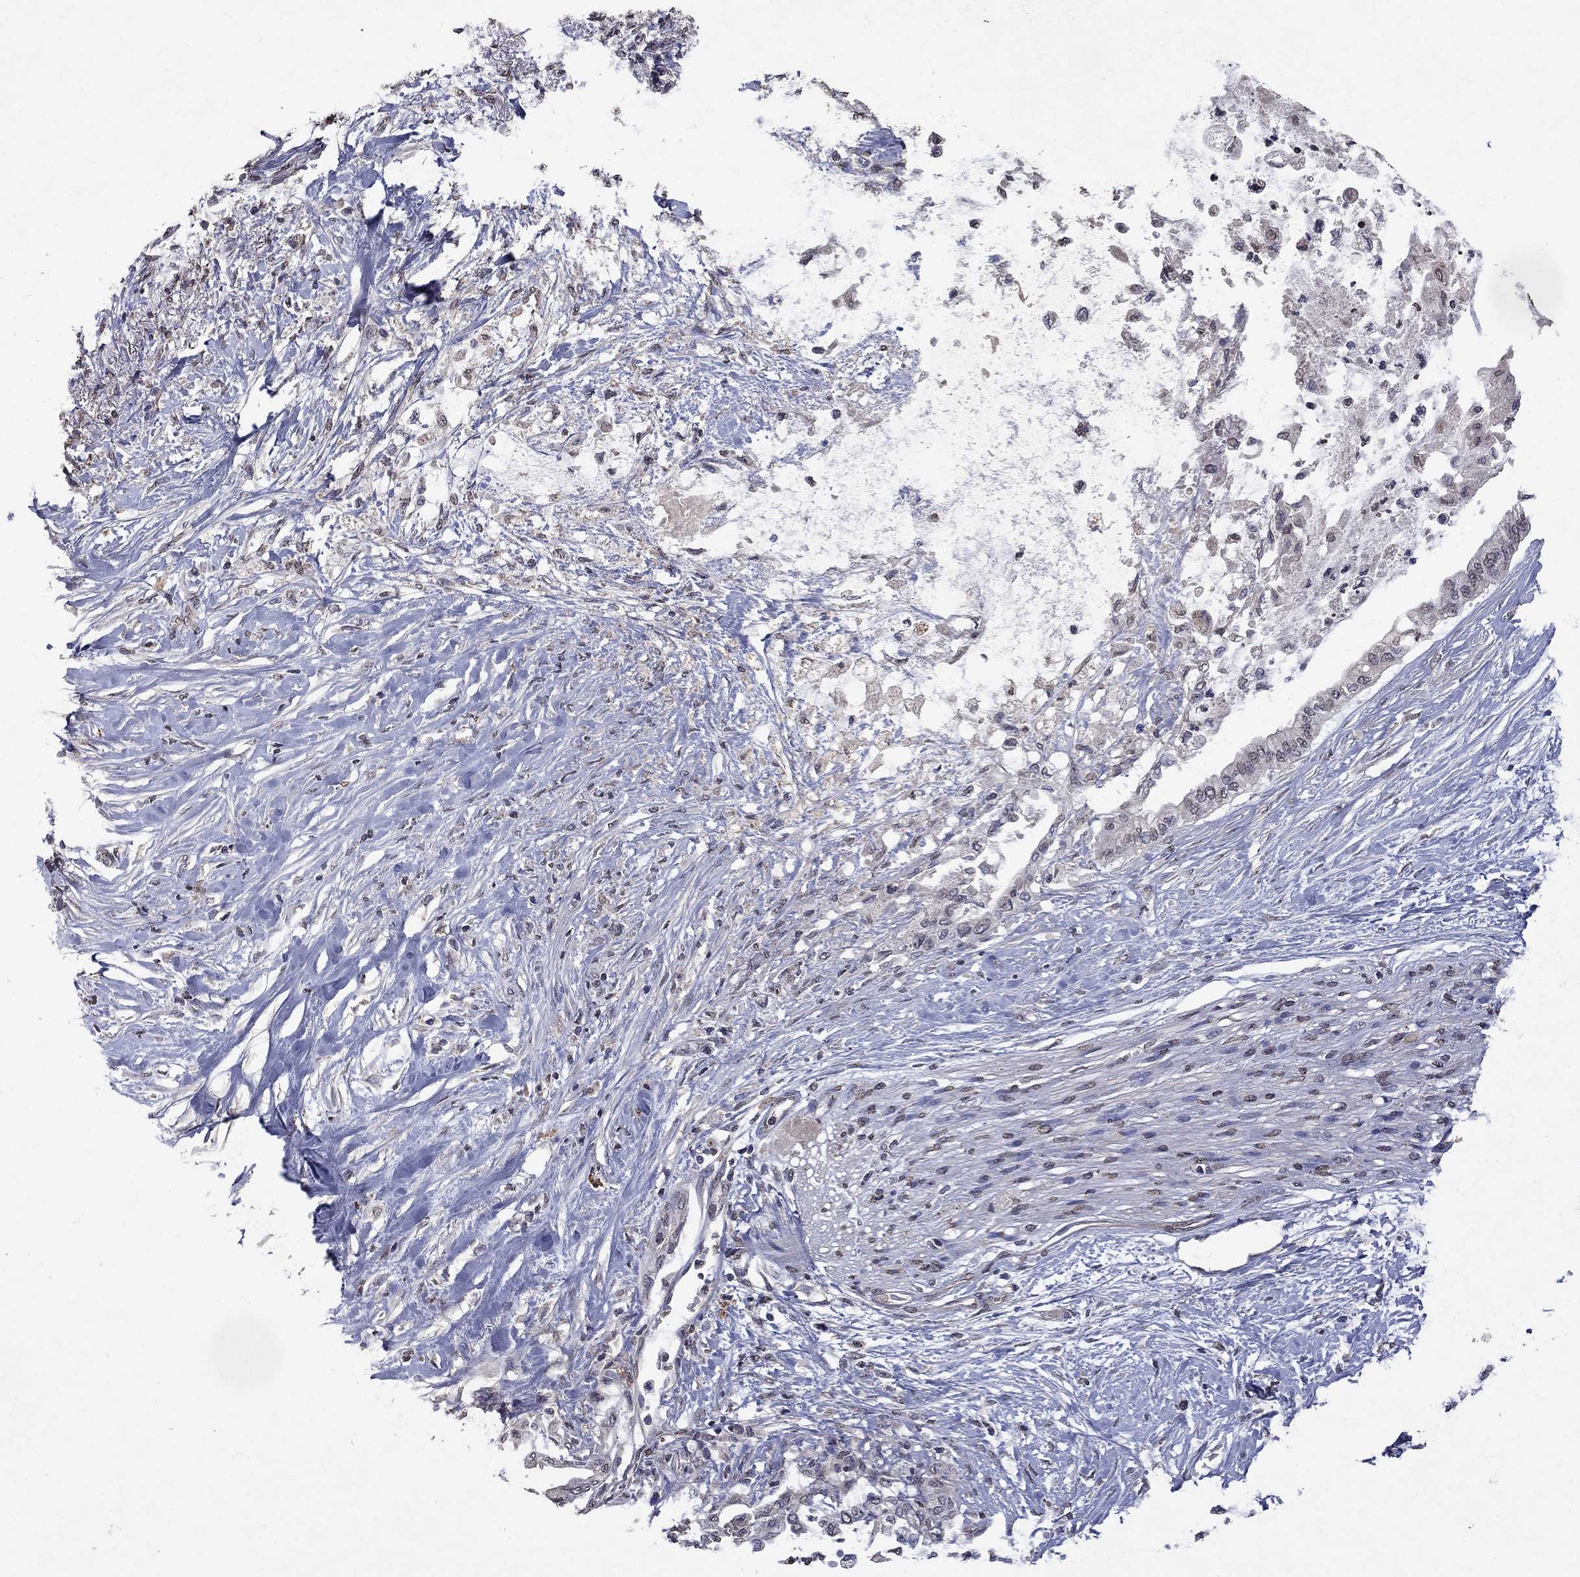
{"staining": {"intensity": "negative", "quantity": "none", "location": "none"}, "tissue": "pancreatic cancer", "cell_type": "Tumor cells", "image_type": "cancer", "snomed": [{"axis": "morphology", "description": "Normal tissue, NOS"}, {"axis": "morphology", "description": "Adenocarcinoma, NOS"}, {"axis": "topography", "description": "Pancreas"}, {"axis": "topography", "description": "Duodenum"}], "caption": "DAB immunohistochemical staining of human pancreatic adenocarcinoma shows no significant positivity in tumor cells. The staining was performed using DAB to visualize the protein expression in brown, while the nuclei were stained in blue with hematoxylin (Magnification: 20x).", "gene": "TTC38", "patient": {"sex": "female", "age": 60}}